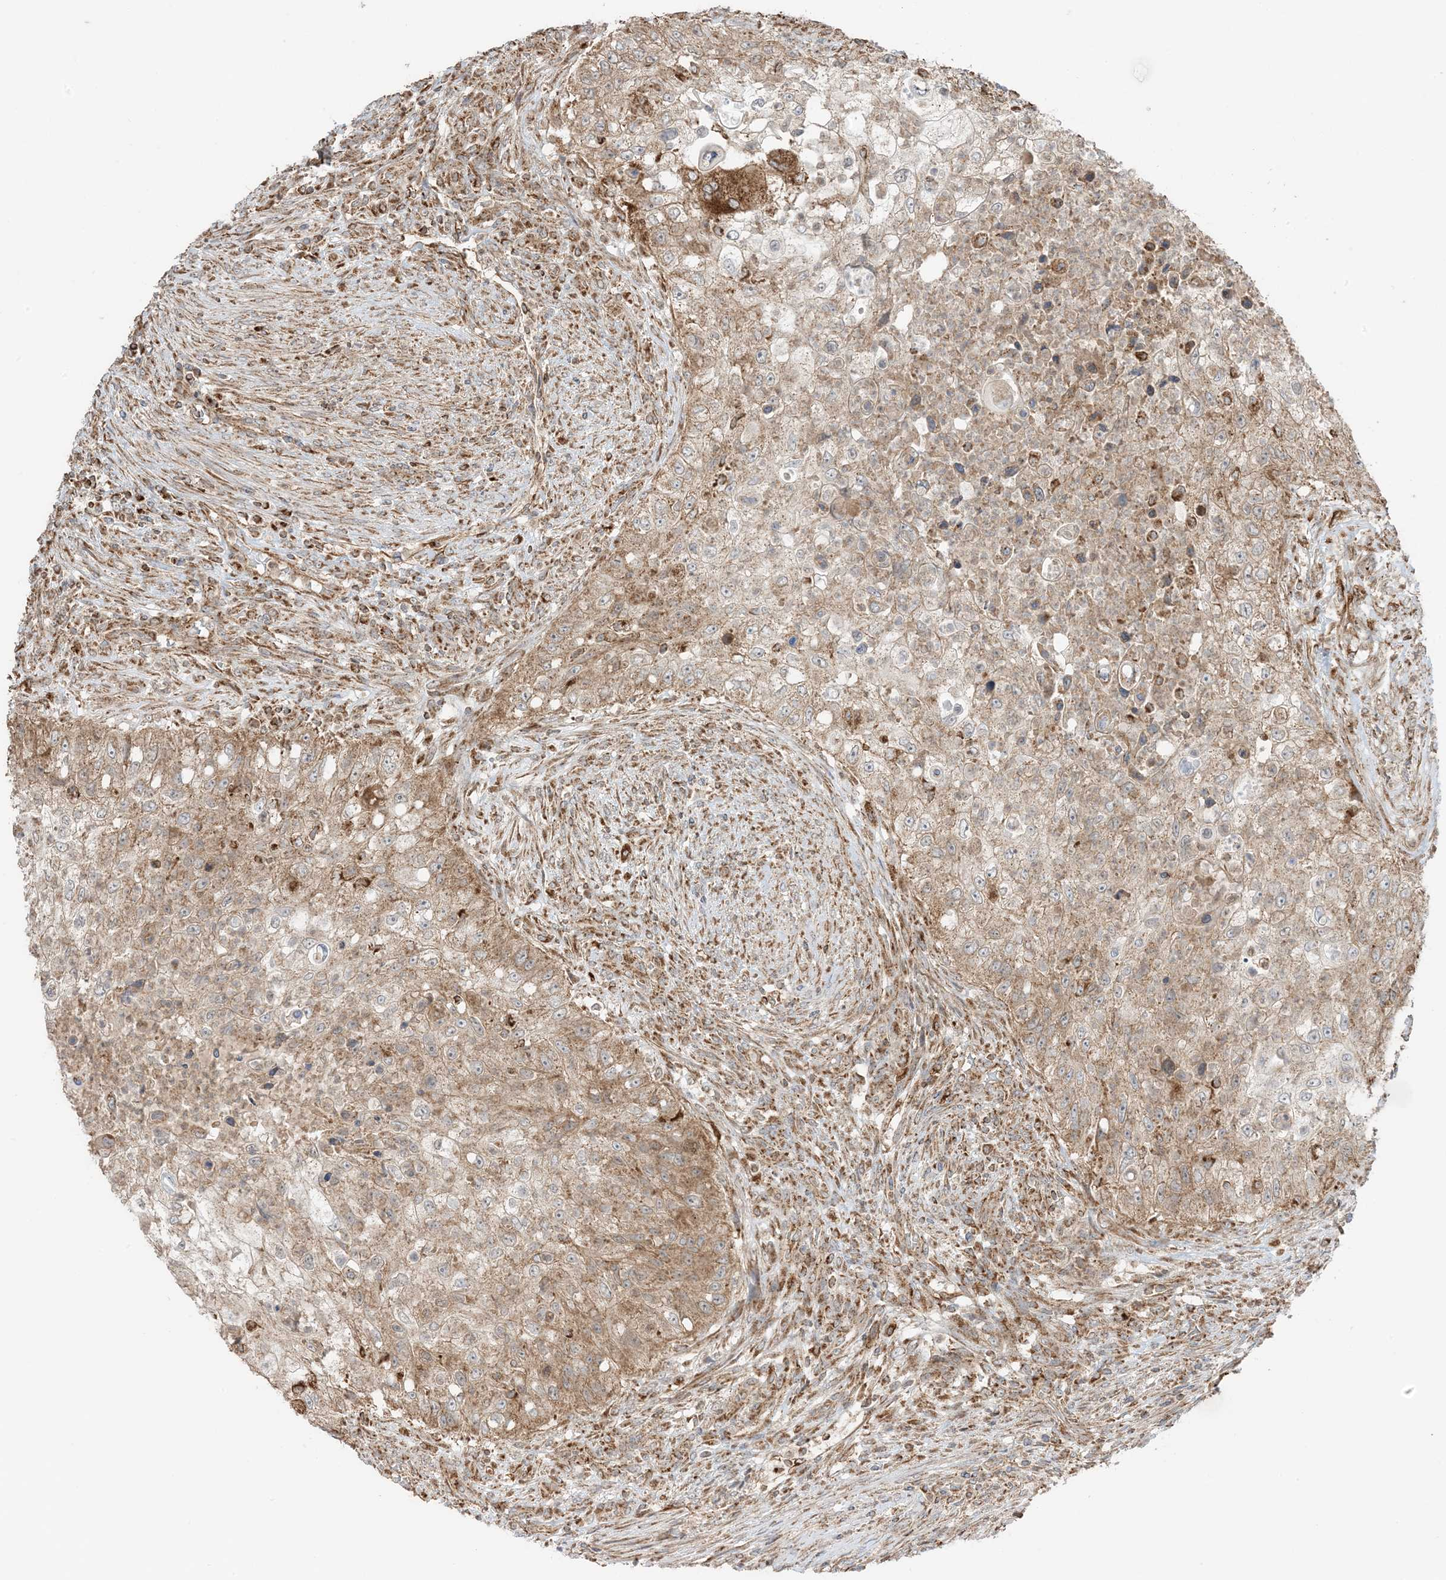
{"staining": {"intensity": "moderate", "quantity": ">75%", "location": "cytoplasmic/membranous"}, "tissue": "urothelial cancer", "cell_type": "Tumor cells", "image_type": "cancer", "snomed": [{"axis": "morphology", "description": "Urothelial carcinoma, High grade"}, {"axis": "topography", "description": "Urinary bladder"}], "caption": "Human urothelial cancer stained for a protein (brown) reveals moderate cytoplasmic/membranous positive positivity in about >75% of tumor cells.", "gene": "N4BP3", "patient": {"sex": "female", "age": 60}}